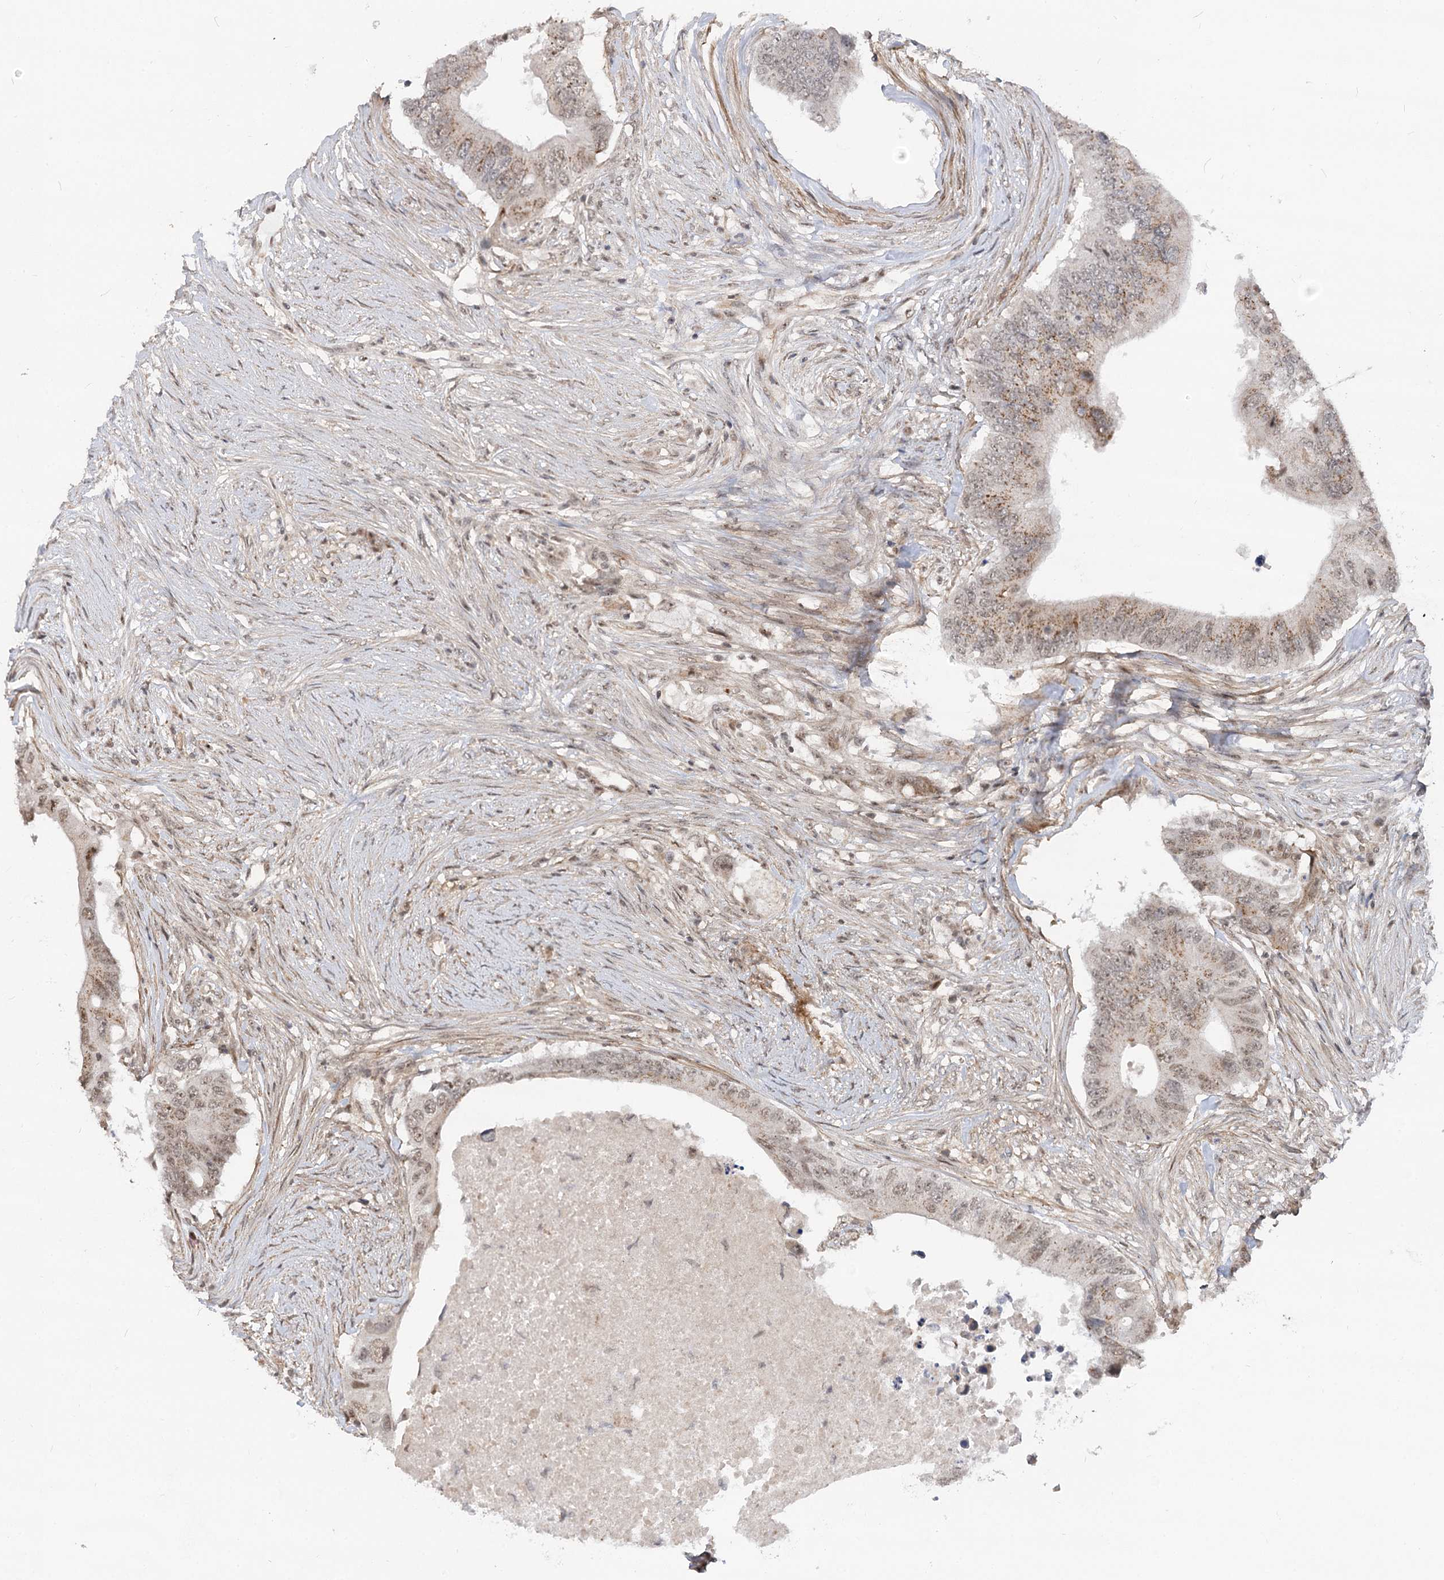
{"staining": {"intensity": "moderate", "quantity": "25%-75%", "location": "cytoplasmic/membranous,nuclear"}, "tissue": "colorectal cancer", "cell_type": "Tumor cells", "image_type": "cancer", "snomed": [{"axis": "morphology", "description": "Adenocarcinoma, NOS"}, {"axis": "topography", "description": "Colon"}], "caption": "Protein expression analysis of human colorectal cancer reveals moderate cytoplasmic/membranous and nuclear expression in about 25%-75% of tumor cells.", "gene": "GNL3L", "patient": {"sex": "male", "age": 71}}